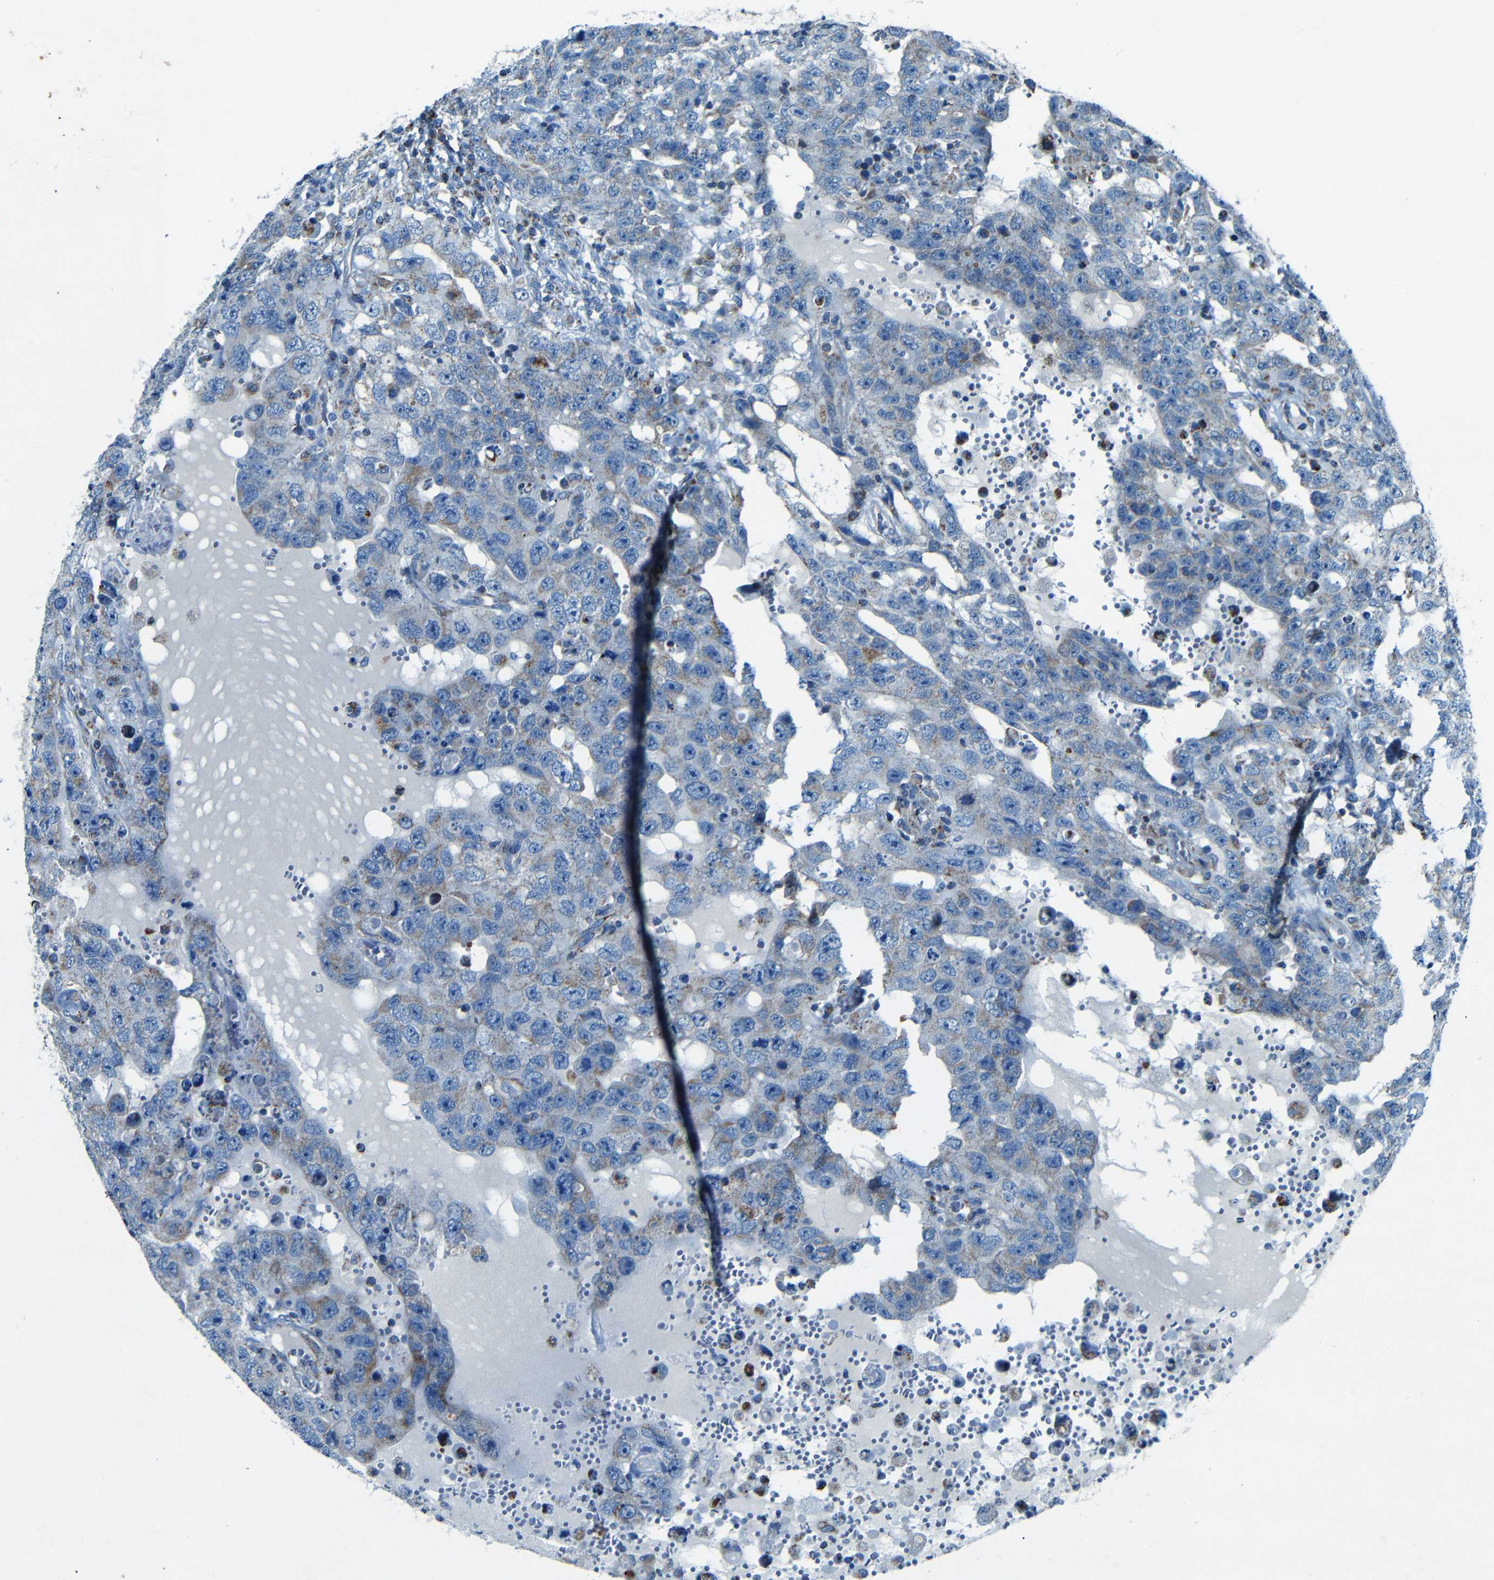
{"staining": {"intensity": "moderate", "quantity": "25%-75%", "location": "cytoplasmic/membranous"}, "tissue": "testis cancer", "cell_type": "Tumor cells", "image_type": "cancer", "snomed": [{"axis": "morphology", "description": "Carcinoma, Embryonal, NOS"}, {"axis": "topography", "description": "Testis"}], "caption": "Testis cancer (embryonal carcinoma) stained for a protein (brown) demonstrates moderate cytoplasmic/membranous positive expression in approximately 25%-75% of tumor cells.", "gene": "WSCD2", "patient": {"sex": "male", "age": 26}}